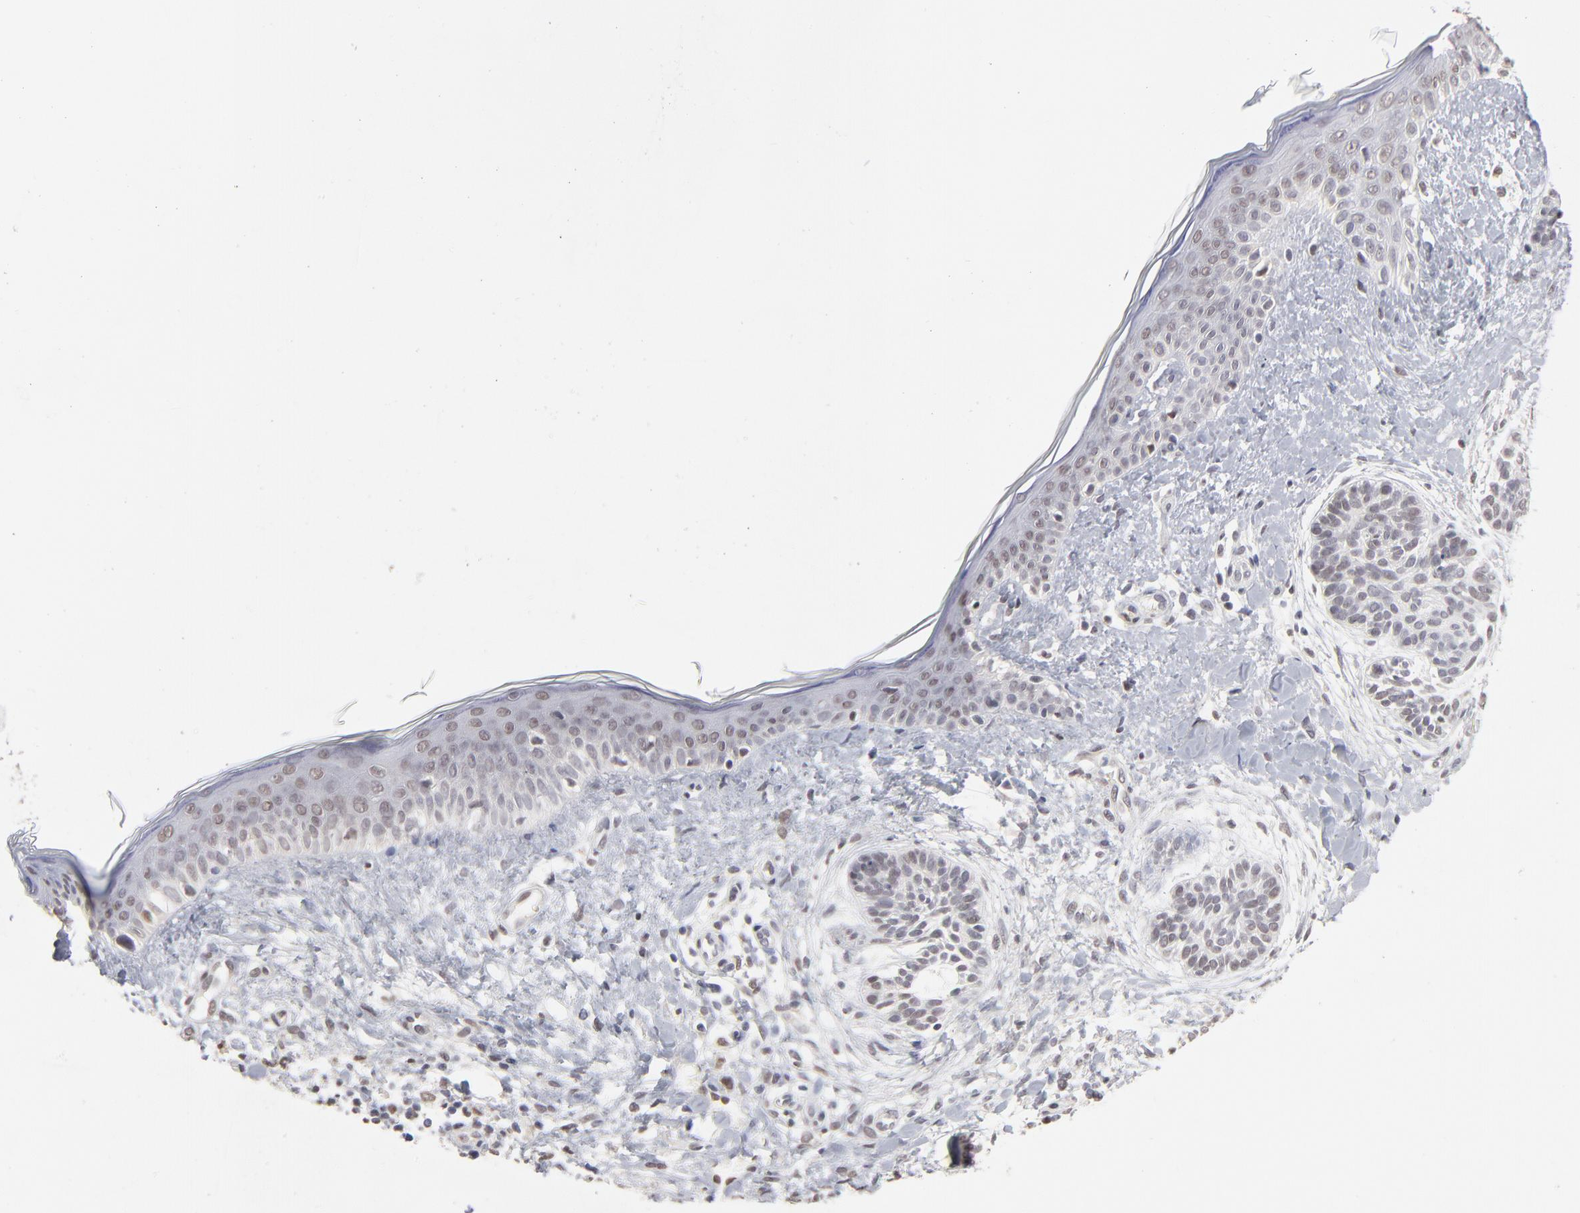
{"staining": {"intensity": "weak", "quantity": "25%-75%", "location": "nuclear"}, "tissue": "skin cancer", "cell_type": "Tumor cells", "image_type": "cancer", "snomed": [{"axis": "morphology", "description": "Normal tissue, NOS"}, {"axis": "morphology", "description": "Basal cell carcinoma"}, {"axis": "topography", "description": "Skin"}], "caption": "Immunohistochemistry micrograph of neoplastic tissue: skin cancer (basal cell carcinoma) stained using immunohistochemistry shows low levels of weak protein expression localized specifically in the nuclear of tumor cells, appearing as a nuclear brown color.", "gene": "RBM3", "patient": {"sex": "male", "age": 63}}